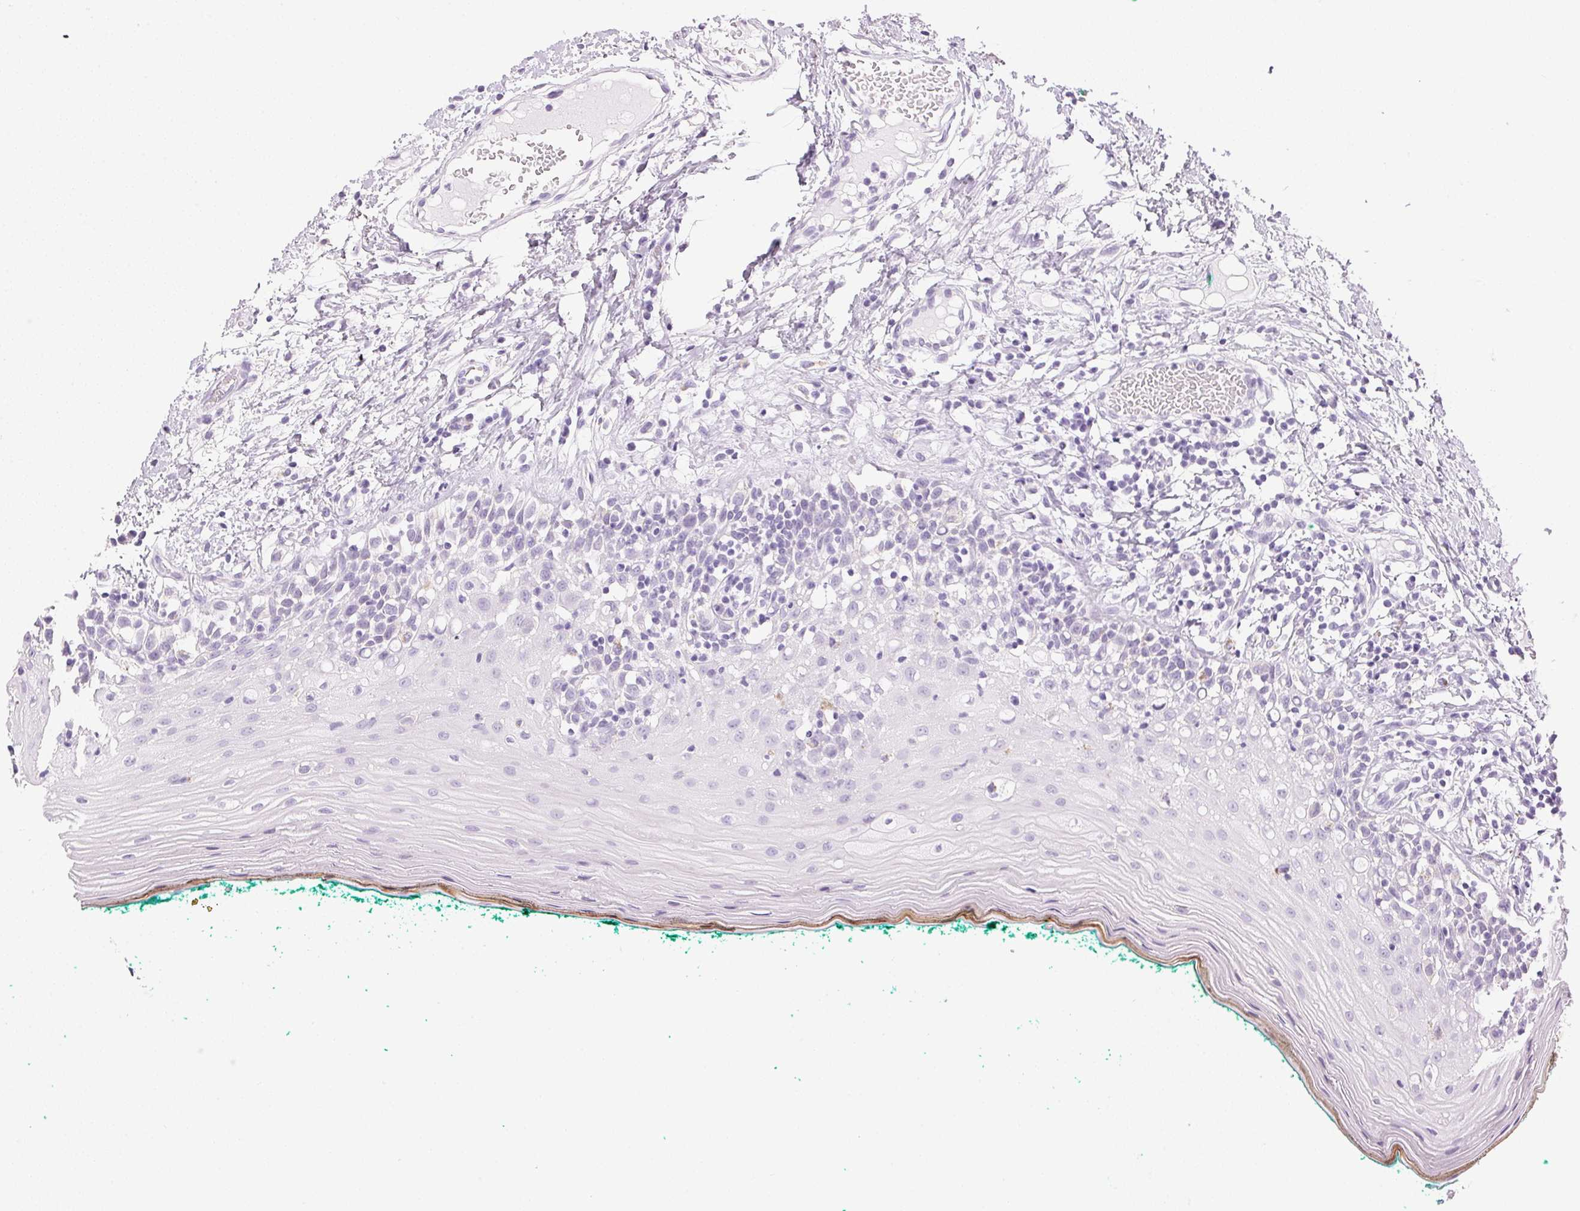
{"staining": {"intensity": "negative", "quantity": "none", "location": "none"}, "tissue": "oral mucosa", "cell_type": "Squamous epithelial cells", "image_type": "normal", "snomed": [{"axis": "morphology", "description": "Normal tissue, NOS"}, {"axis": "topography", "description": "Oral tissue"}], "caption": "Histopathology image shows no protein expression in squamous epithelial cells of benign oral mucosa. Nuclei are stained in blue.", "gene": "IGFBP1", "patient": {"sex": "female", "age": 83}}